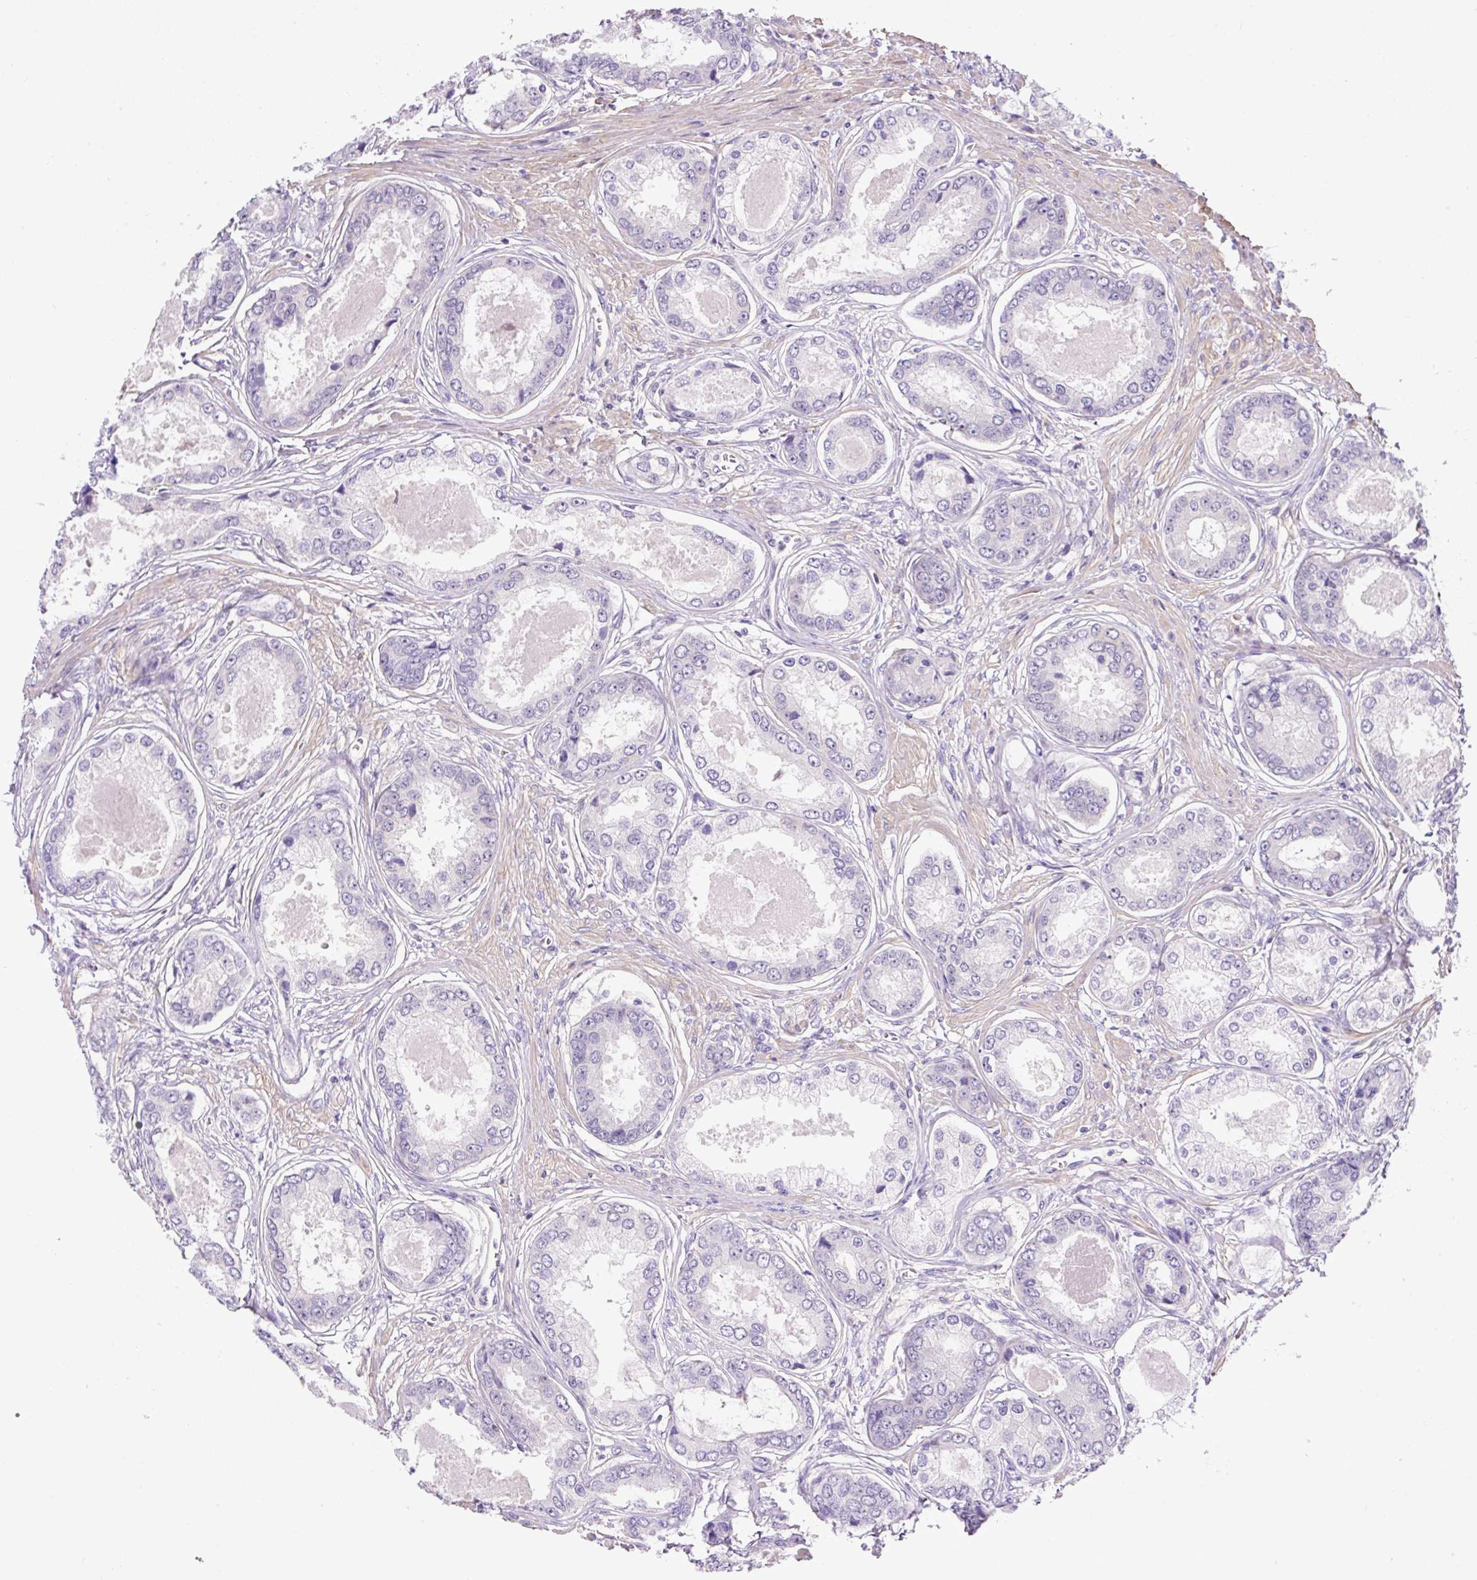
{"staining": {"intensity": "negative", "quantity": "none", "location": "none"}, "tissue": "prostate cancer", "cell_type": "Tumor cells", "image_type": "cancer", "snomed": [{"axis": "morphology", "description": "Adenocarcinoma, Low grade"}, {"axis": "topography", "description": "Prostate"}], "caption": "Tumor cells are negative for brown protein staining in prostate low-grade adenocarcinoma.", "gene": "NPTN", "patient": {"sex": "male", "age": 68}}